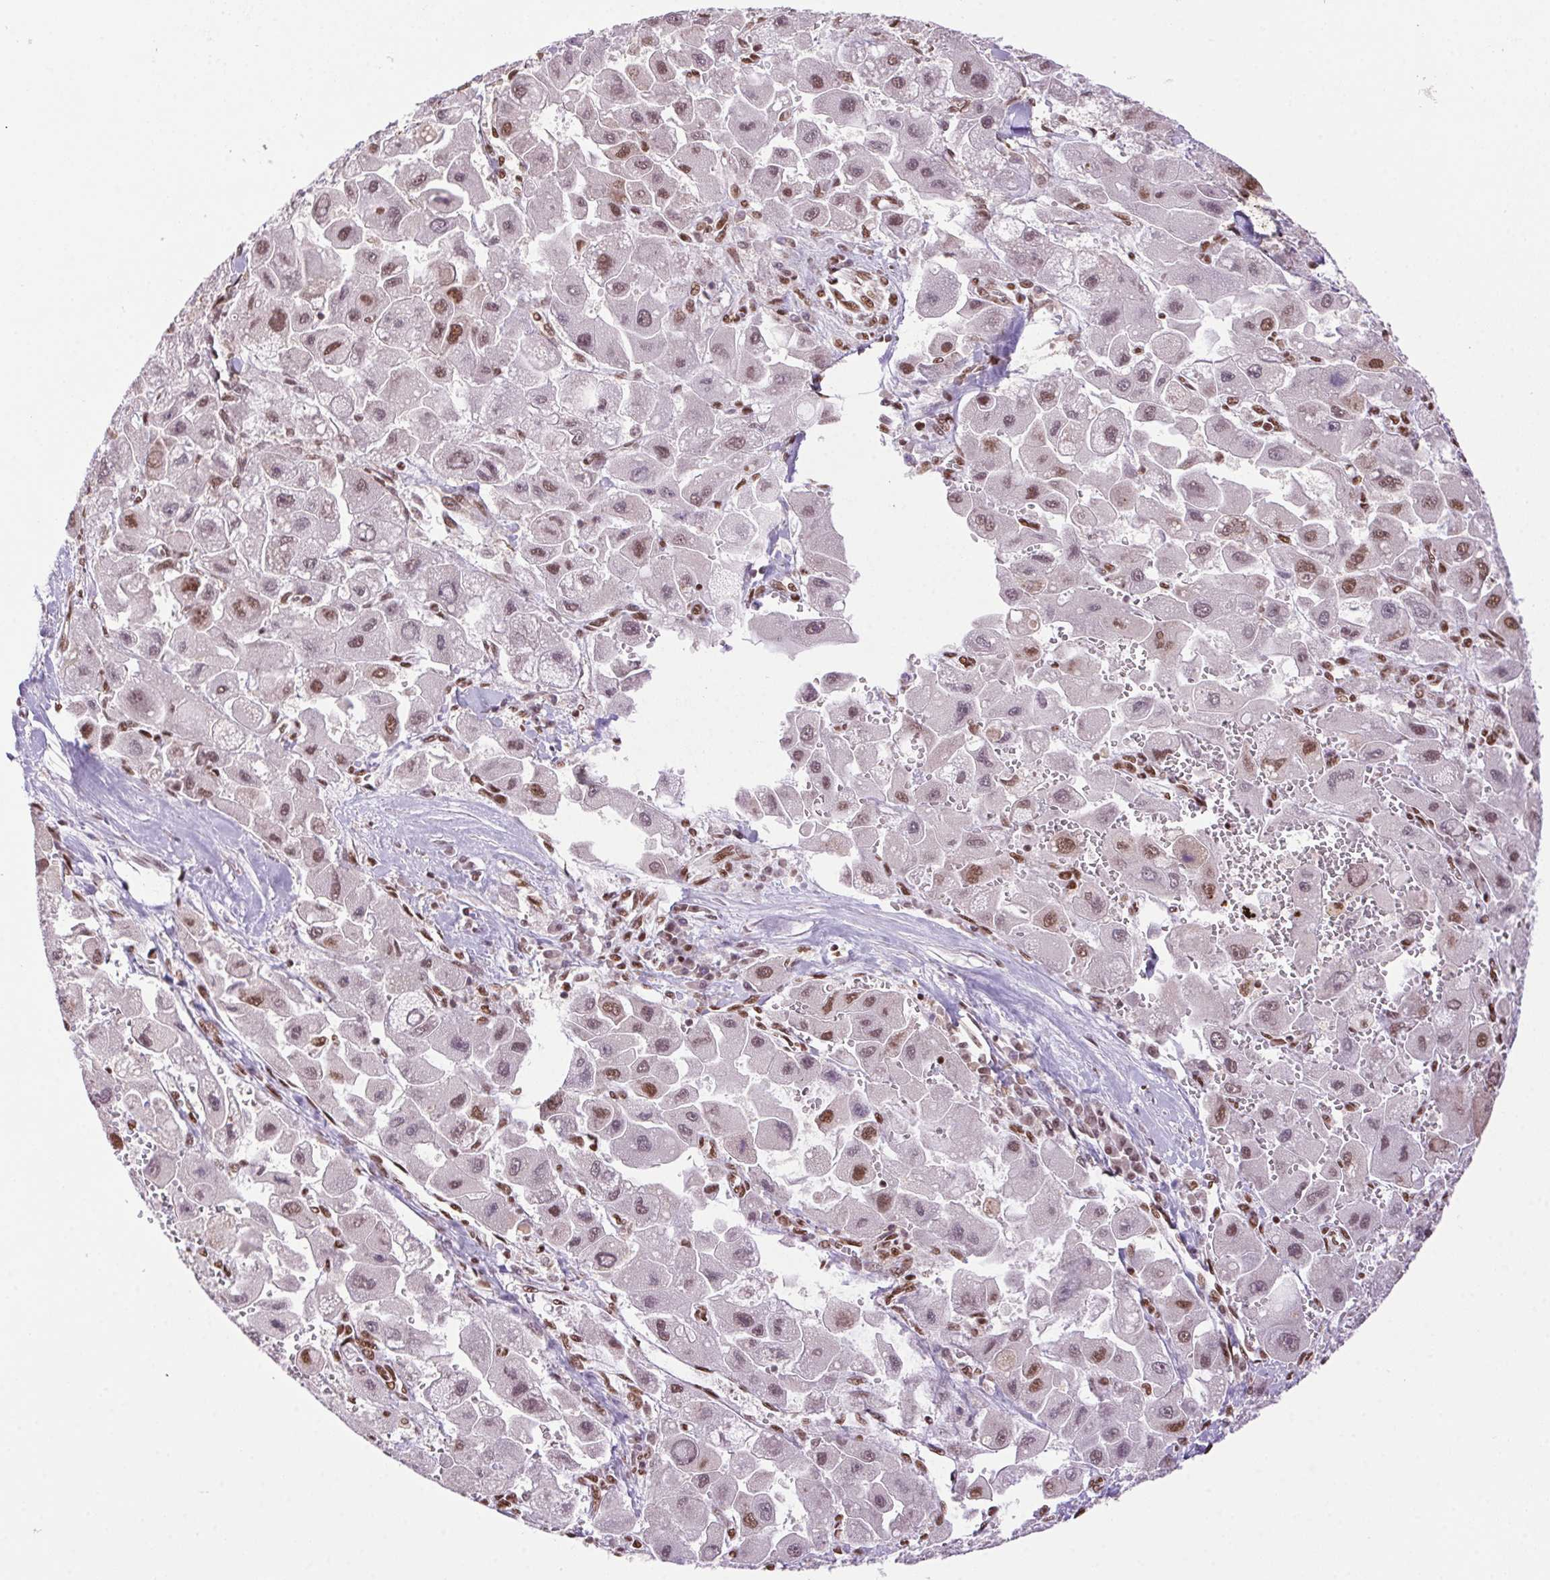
{"staining": {"intensity": "moderate", "quantity": "25%-75%", "location": "nuclear"}, "tissue": "liver cancer", "cell_type": "Tumor cells", "image_type": "cancer", "snomed": [{"axis": "morphology", "description": "Carcinoma, Hepatocellular, NOS"}, {"axis": "topography", "description": "Liver"}], "caption": "IHC histopathology image of neoplastic tissue: human liver cancer stained using immunohistochemistry (IHC) exhibits medium levels of moderate protein expression localized specifically in the nuclear of tumor cells, appearing as a nuclear brown color.", "gene": "ZNF207", "patient": {"sex": "male", "age": 24}}